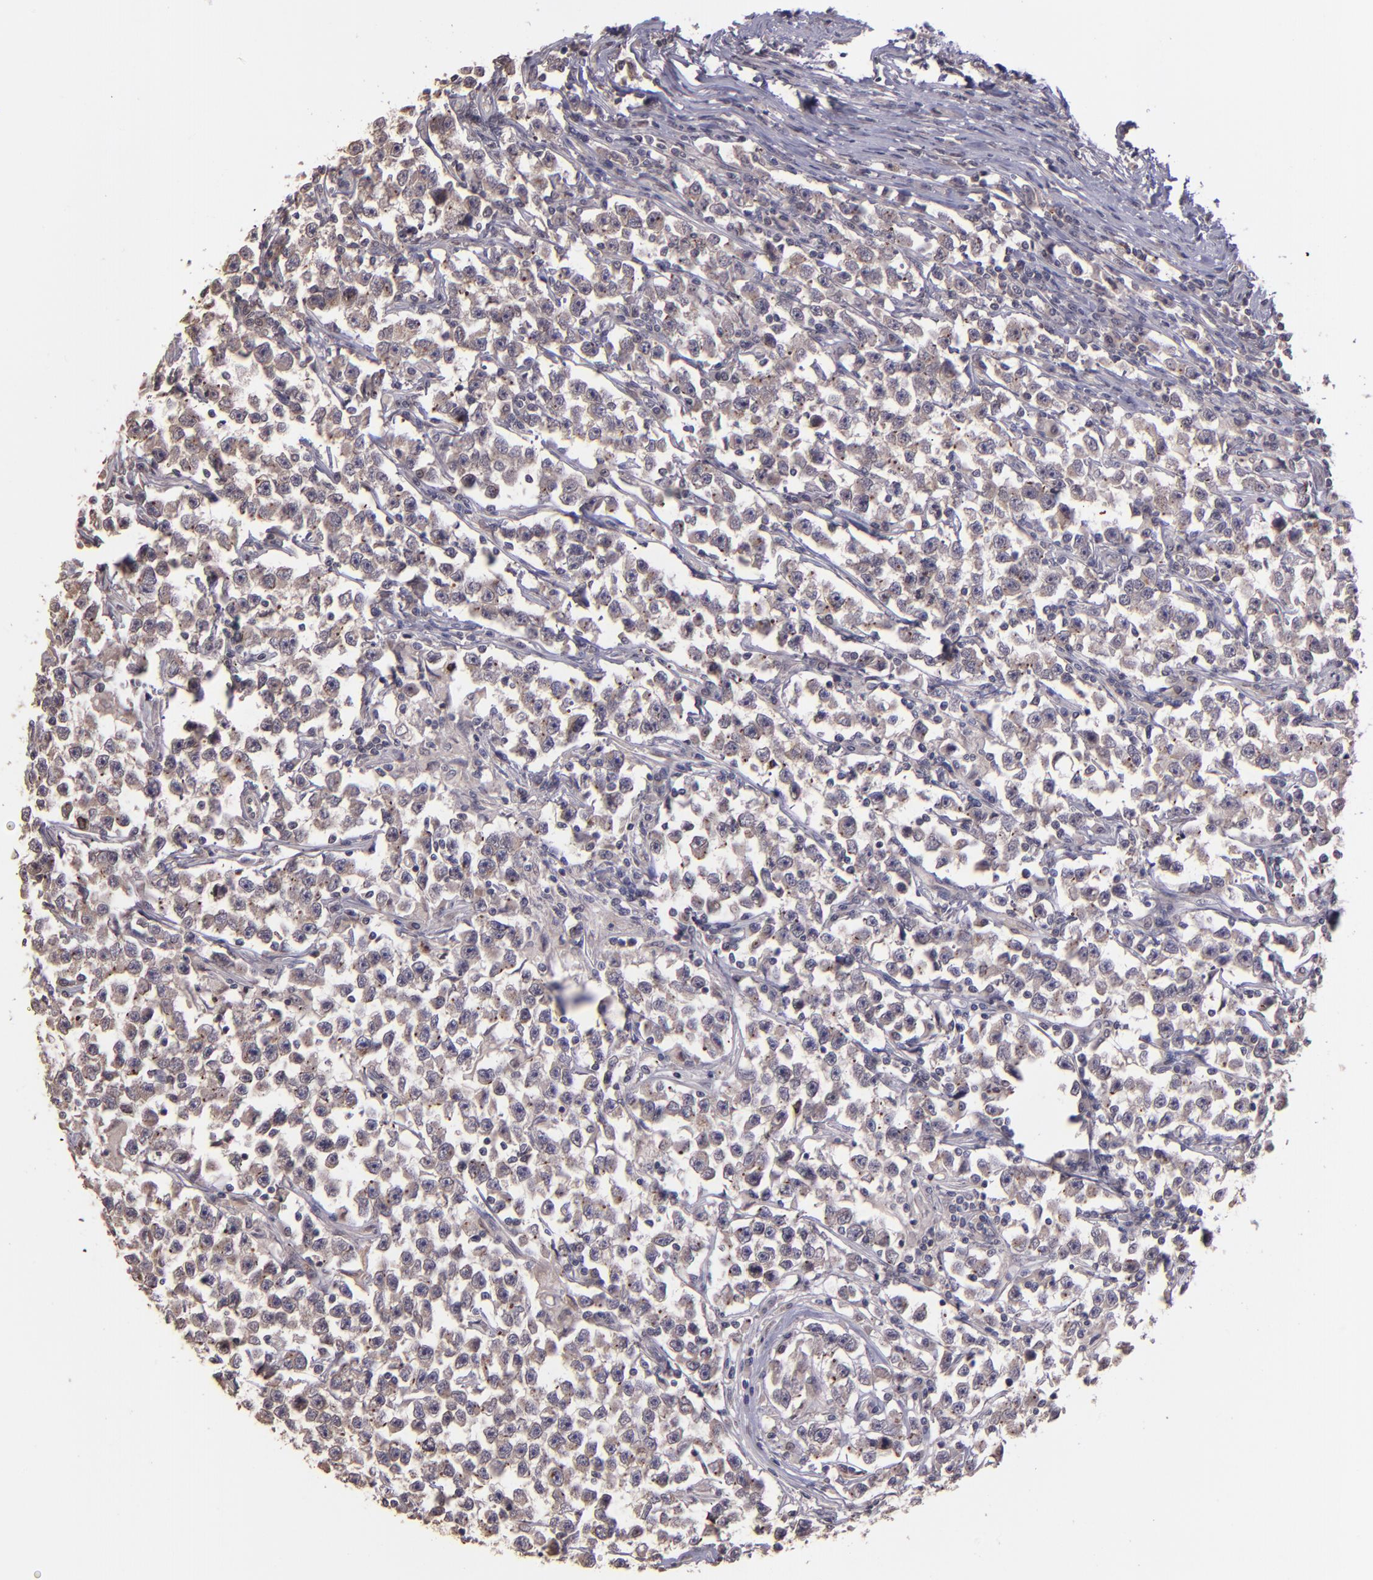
{"staining": {"intensity": "weak", "quantity": "<25%", "location": "cytoplasmic/membranous,nuclear"}, "tissue": "testis cancer", "cell_type": "Tumor cells", "image_type": "cancer", "snomed": [{"axis": "morphology", "description": "Seminoma, NOS"}, {"axis": "topography", "description": "Testis"}], "caption": "This is an immunohistochemistry image of human seminoma (testis). There is no staining in tumor cells.", "gene": "NUP62CL", "patient": {"sex": "male", "age": 33}}